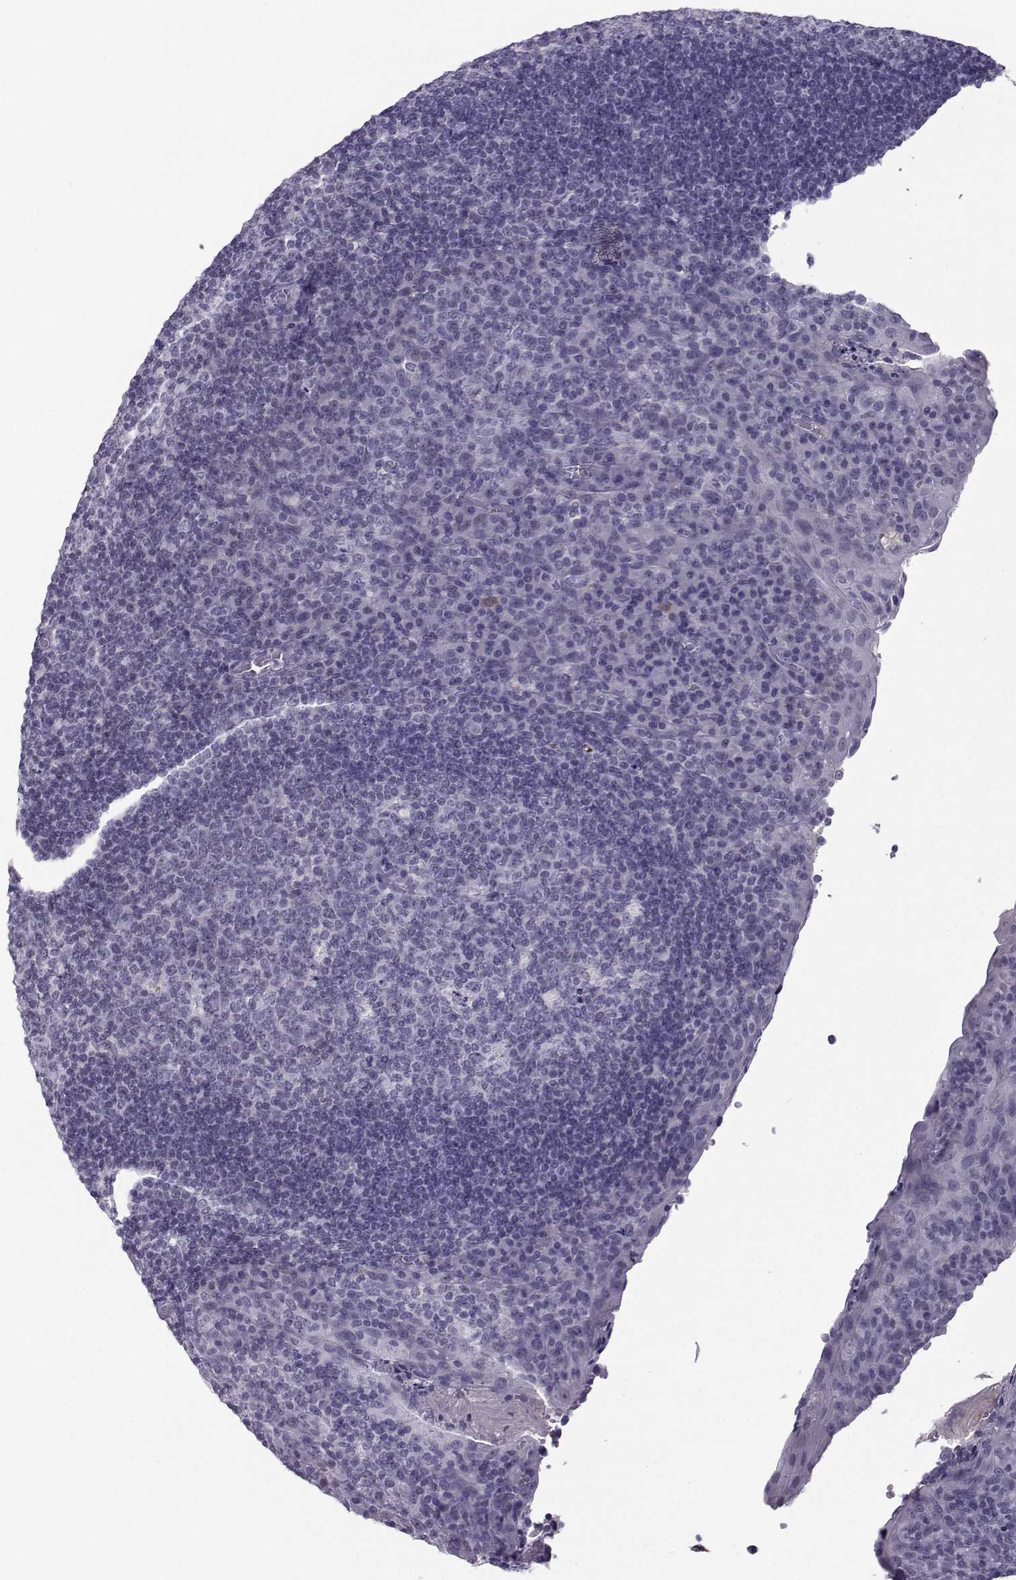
{"staining": {"intensity": "negative", "quantity": "none", "location": "none"}, "tissue": "tonsil", "cell_type": "Germinal center cells", "image_type": "normal", "snomed": [{"axis": "morphology", "description": "Normal tissue, NOS"}, {"axis": "topography", "description": "Tonsil"}], "caption": "A micrograph of tonsil stained for a protein displays no brown staining in germinal center cells. (DAB immunohistochemistry, high magnification).", "gene": "LHX1", "patient": {"sex": "male", "age": 17}}